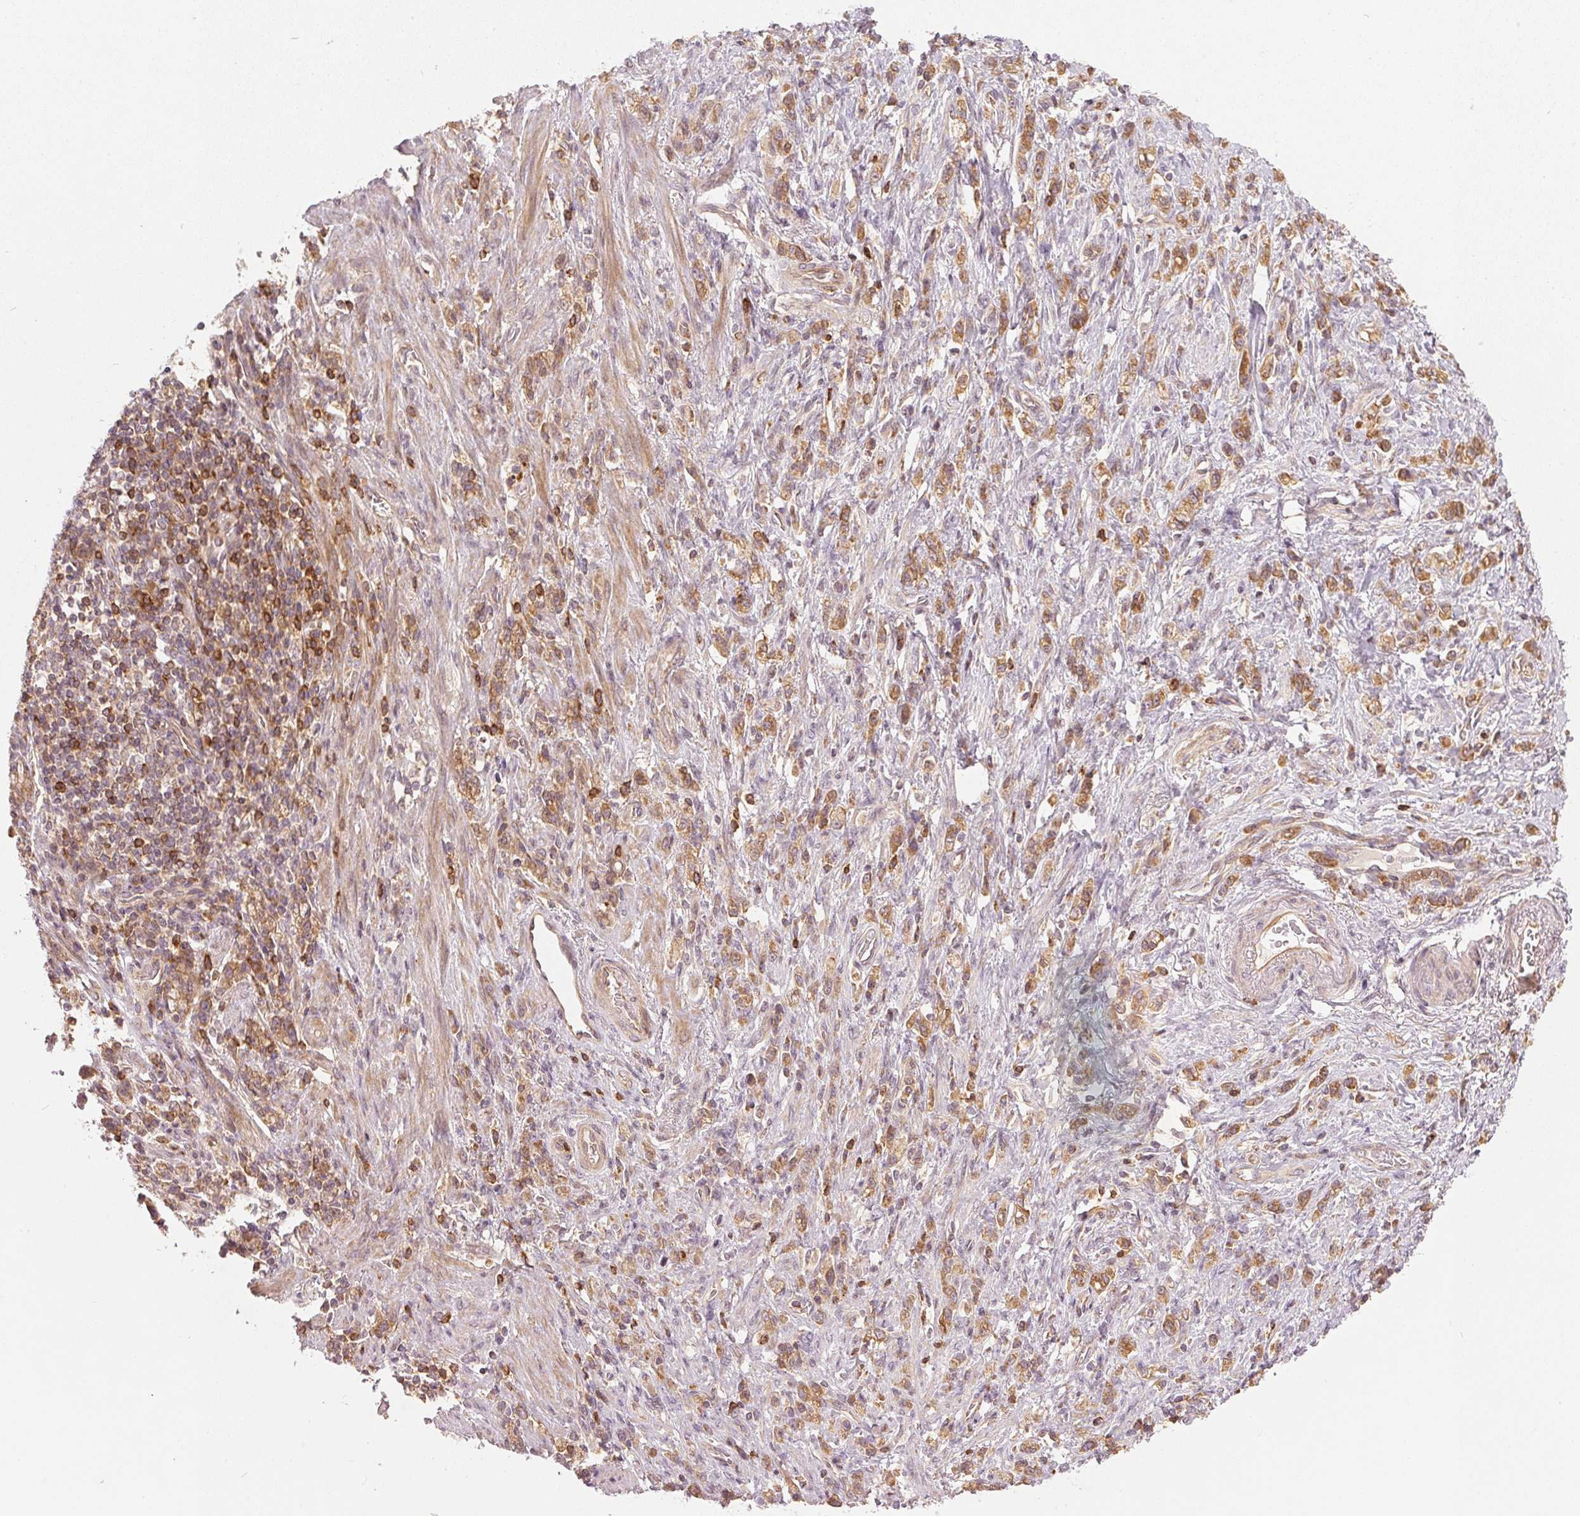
{"staining": {"intensity": "moderate", "quantity": ">75%", "location": "cytoplasmic/membranous"}, "tissue": "stomach cancer", "cell_type": "Tumor cells", "image_type": "cancer", "snomed": [{"axis": "morphology", "description": "Adenocarcinoma, NOS"}, {"axis": "topography", "description": "Stomach"}], "caption": "This histopathology image exhibits adenocarcinoma (stomach) stained with IHC to label a protein in brown. The cytoplasmic/membranous of tumor cells show moderate positivity for the protein. Nuclei are counter-stained blue.", "gene": "NADK2", "patient": {"sex": "male", "age": 77}}